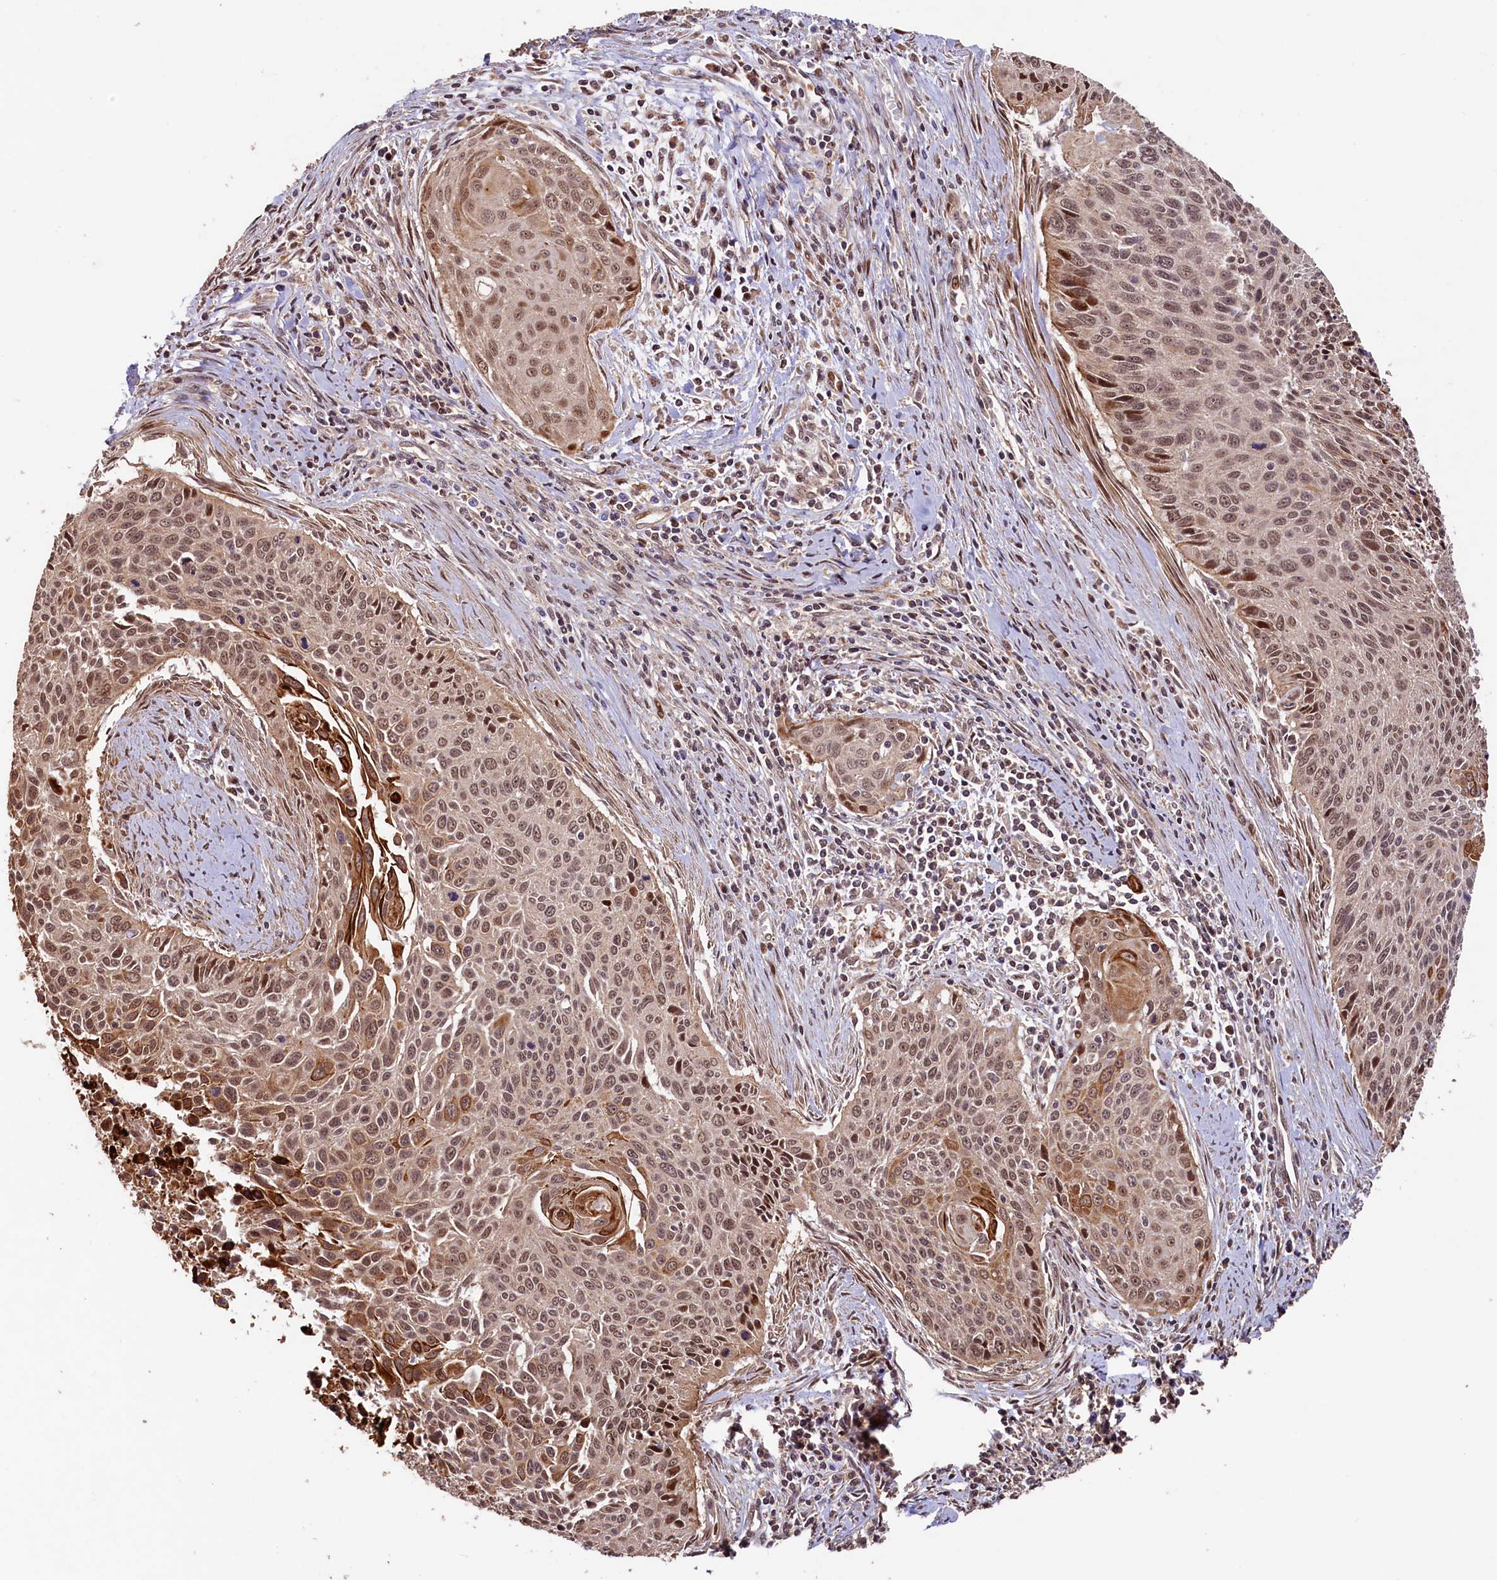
{"staining": {"intensity": "moderate", "quantity": ">75%", "location": "cytoplasmic/membranous,nuclear"}, "tissue": "cervical cancer", "cell_type": "Tumor cells", "image_type": "cancer", "snomed": [{"axis": "morphology", "description": "Squamous cell carcinoma, NOS"}, {"axis": "topography", "description": "Cervix"}], "caption": "A brown stain labels moderate cytoplasmic/membranous and nuclear positivity of a protein in human cervical cancer (squamous cell carcinoma) tumor cells.", "gene": "SHPRH", "patient": {"sex": "female", "age": 55}}